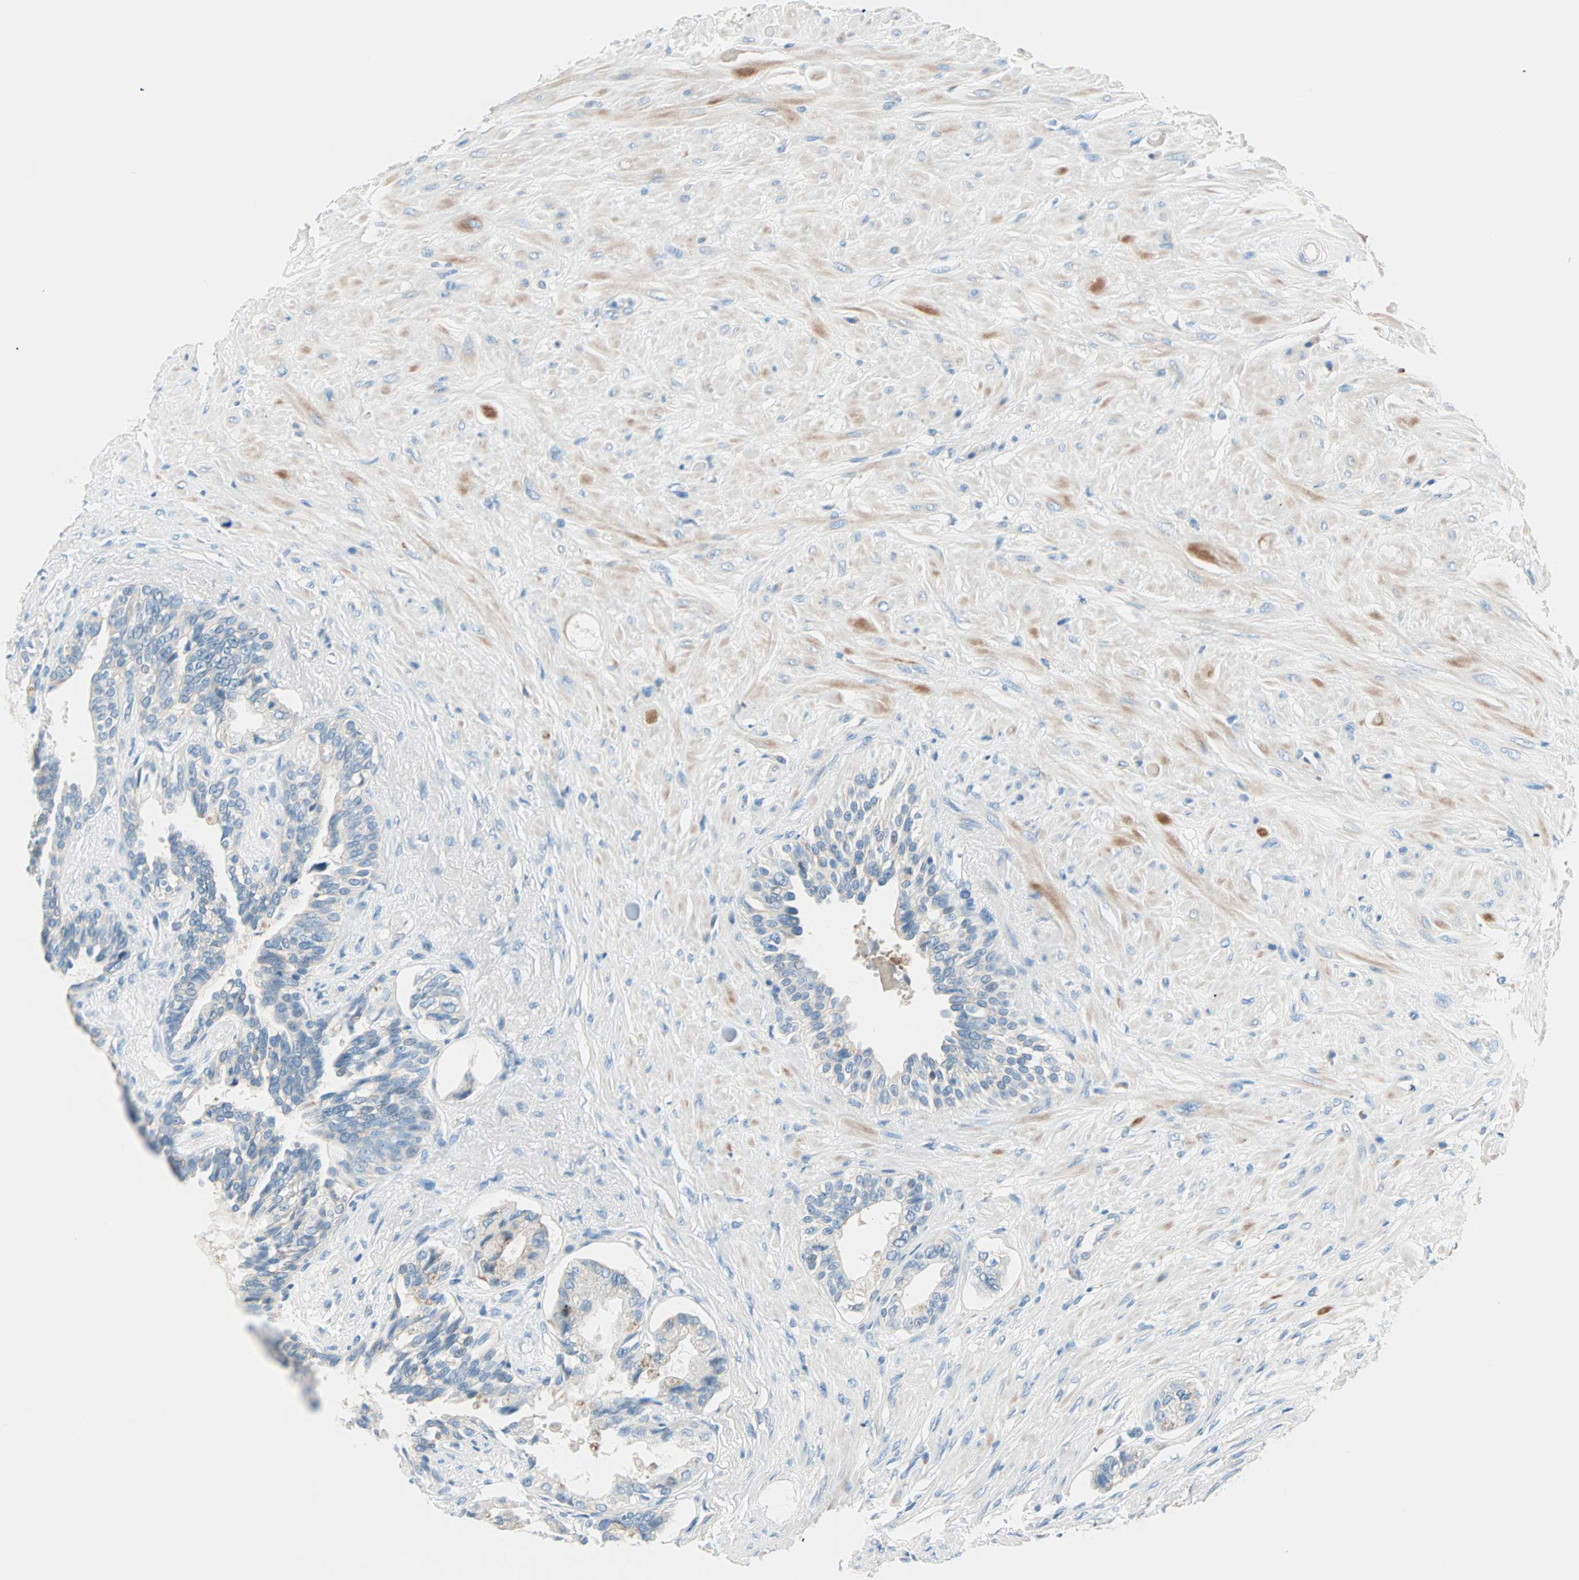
{"staining": {"intensity": "negative", "quantity": "none", "location": "none"}, "tissue": "seminal vesicle", "cell_type": "Glandular cells", "image_type": "normal", "snomed": [{"axis": "morphology", "description": "Normal tissue, NOS"}, {"axis": "topography", "description": "Seminal veicle"}], "caption": "Human seminal vesicle stained for a protein using immunohistochemistry displays no expression in glandular cells.", "gene": "TMEM163", "patient": {"sex": "male", "age": 61}}